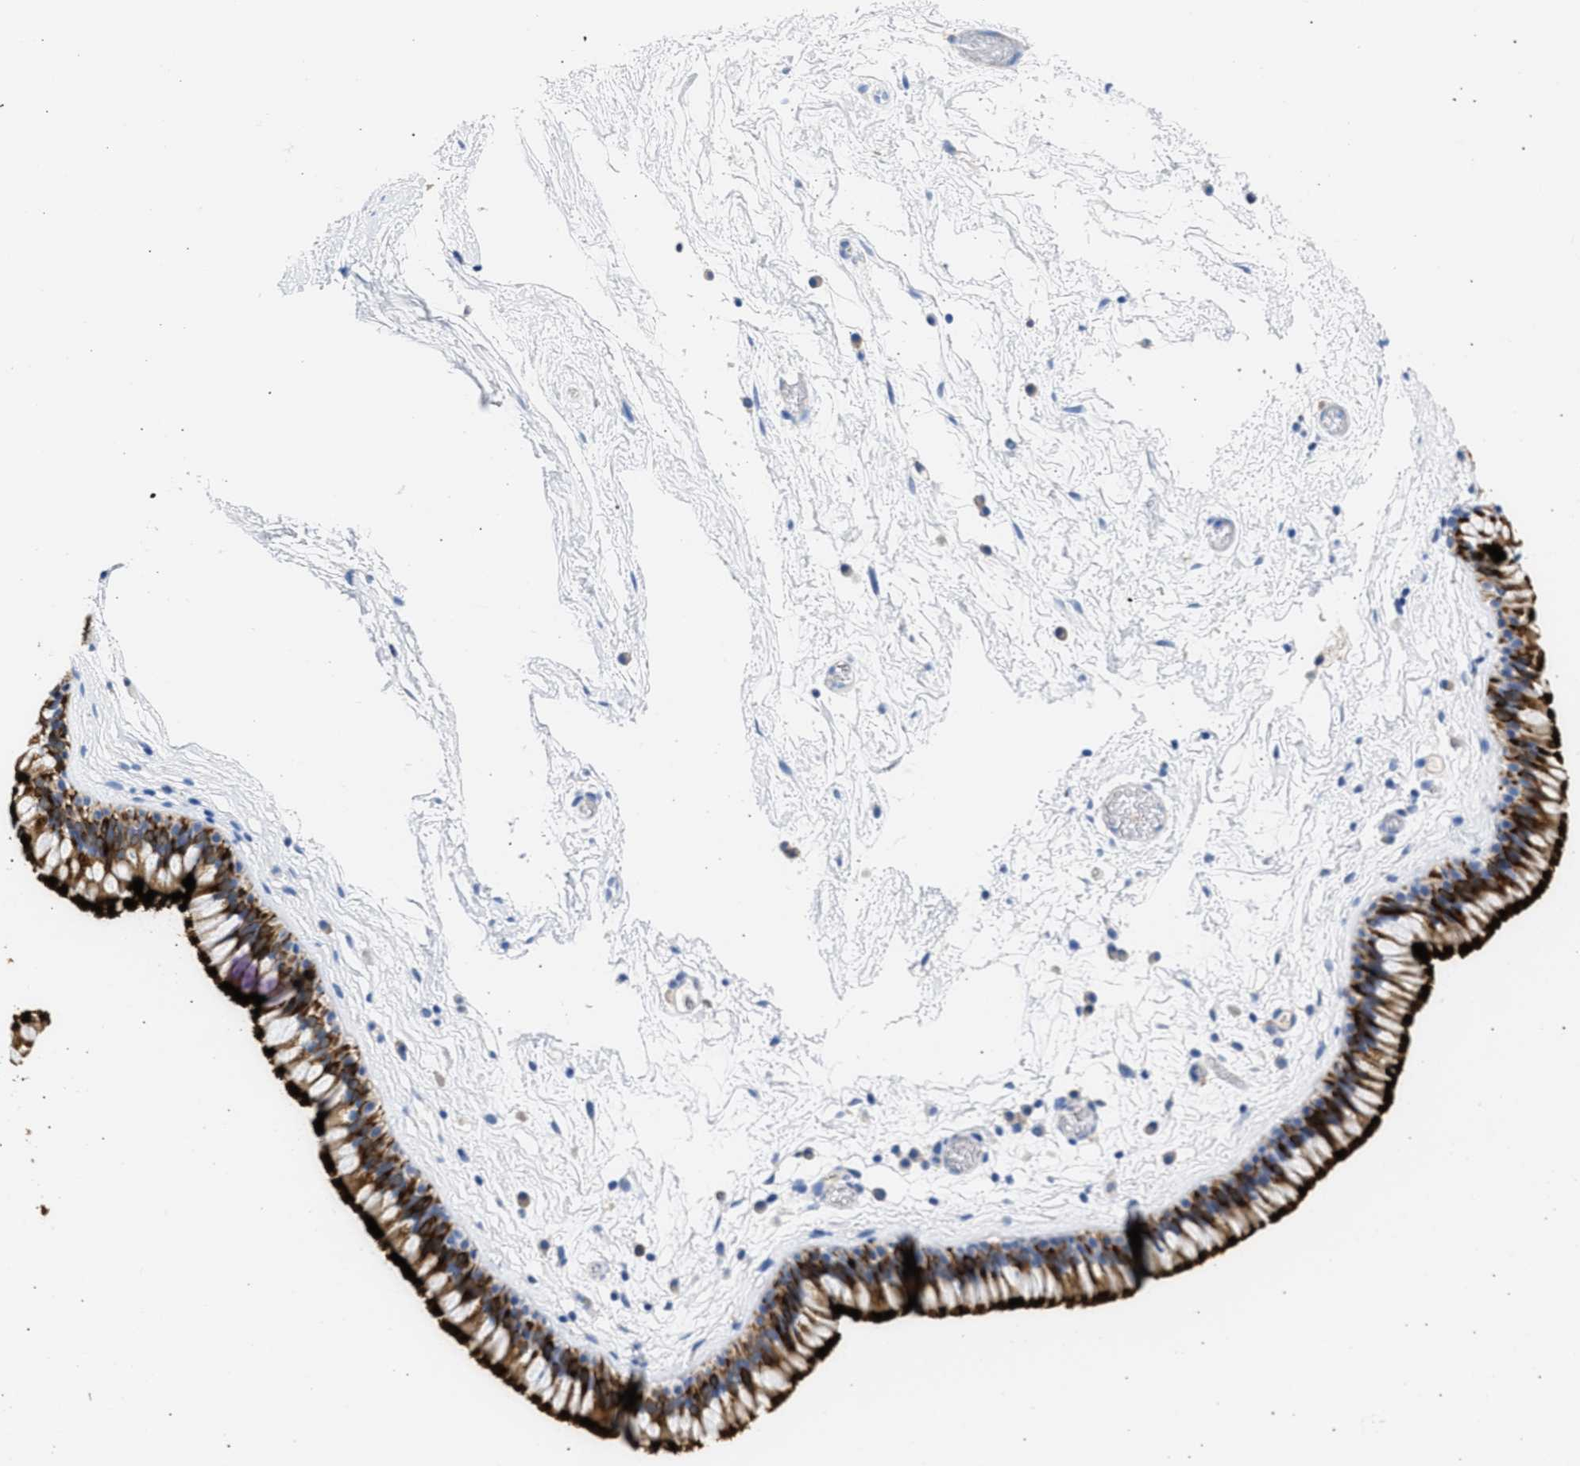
{"staining": {"intensity": "strong", "quantity": "25%-75%", "location": "cytoplasmic/membranous"}, "tissue": "nasopharynx", "cell_type": "Respiratory epithelial cells", "image_type": "normal", "snomed": [{"axis": "morphology", "description": "Normal tissue, NOS"}, {"axis": "morphology", "description": "Inflammation, NOS"}, {"axis": "topography", "description": "Nasopharynx"}], "caption": "Immunohistochemical staining of unremarkable human nasopharynx exhibits strong cytoplasmic/membranous protein expression in about 25%-75% of respiratory epithelial cells.", "gene": "RSPH1", "patient": {"sex": "male", "age": 48}}